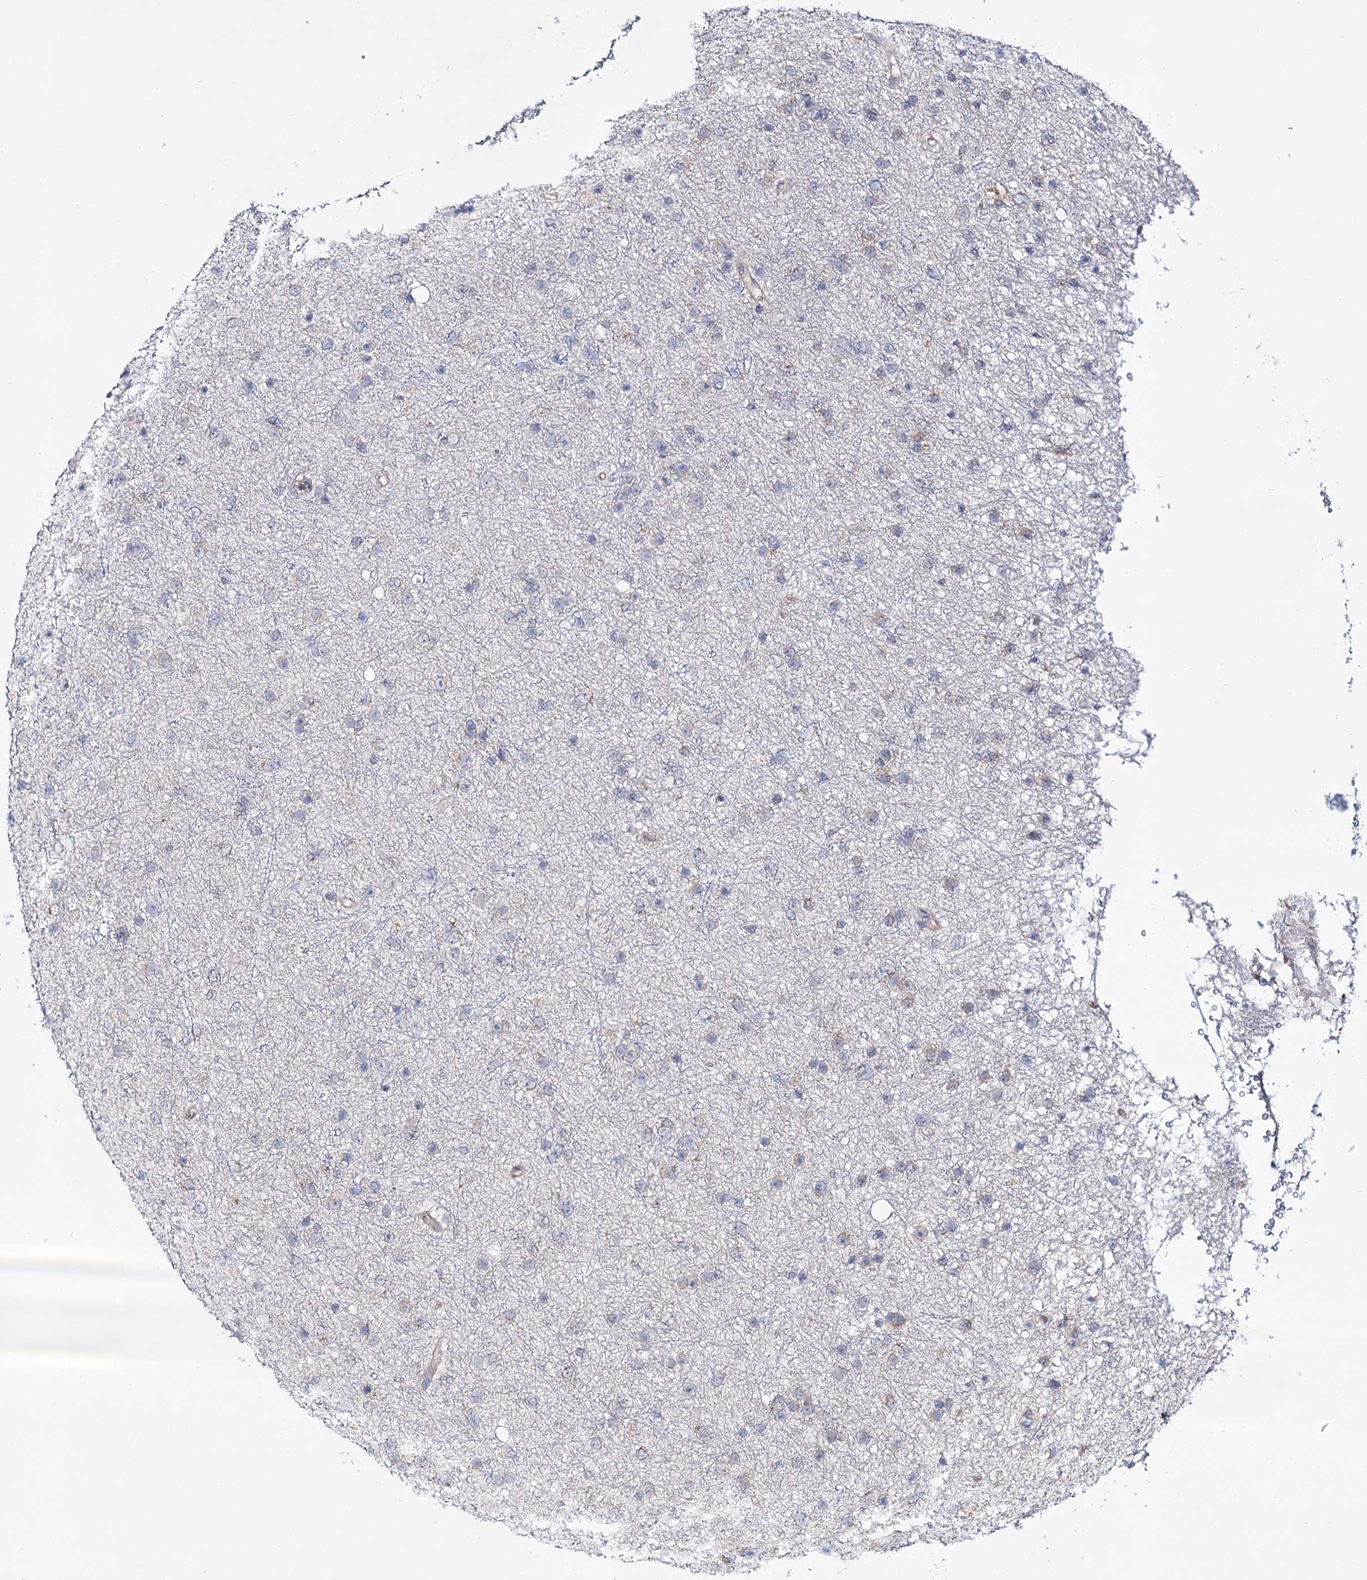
{"staining": {"intensity": "negative", "quantity": "none", "location": "none"}, "tissue": "glioma", "cell_type": "Tumor cells", "image_type": "cancer", "snomed": [{"axis": "morphology", "description": "Glioma, malignant, Low grade"}, {"axis": "topography", "description": "Cerebral cortex"}], "caption": "There is no significant expression in tumor cells of glioma.", "gene": "SEC24A", "patient": {"sex": "female", "age": 39}}